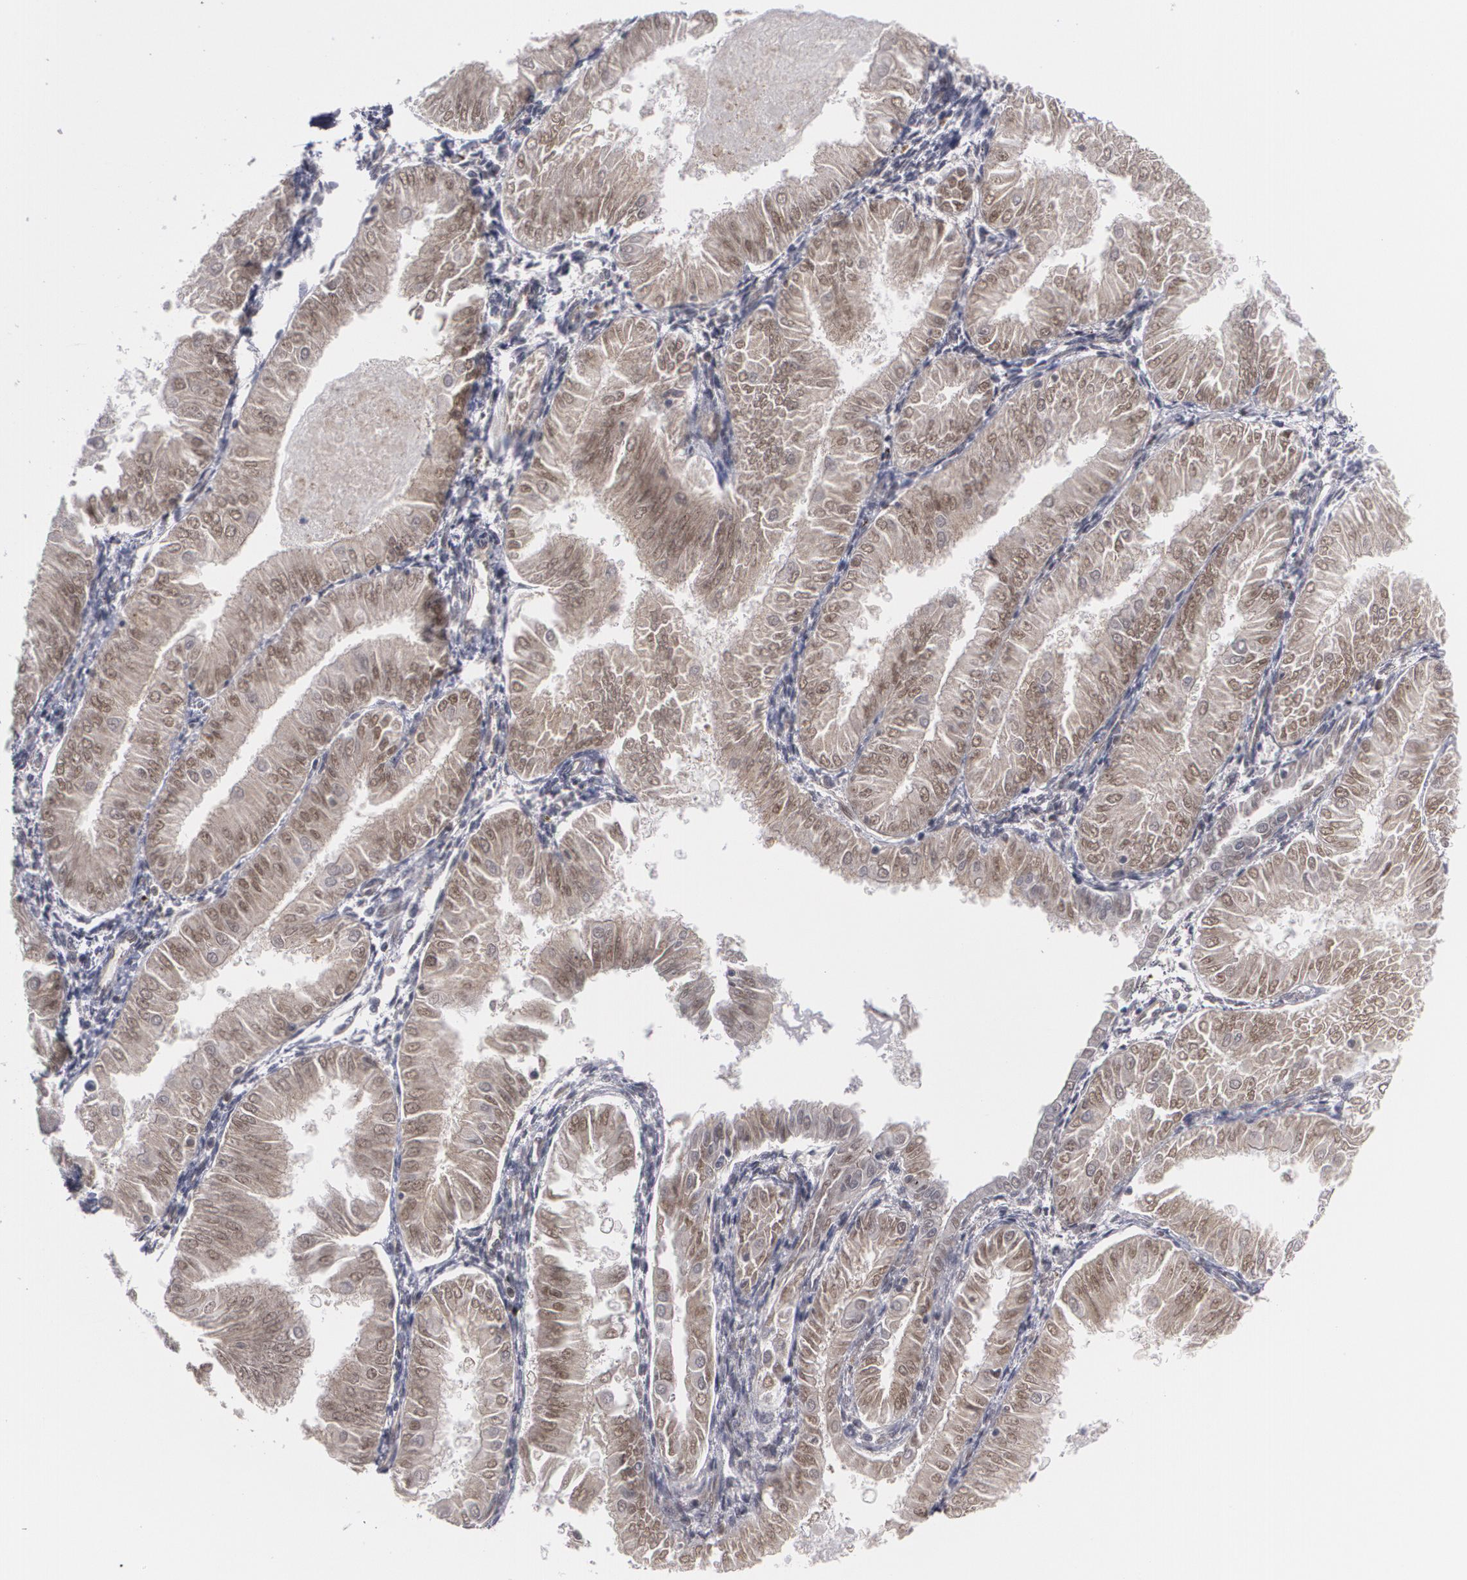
{"staining": {"intensity": "moderate", "quantity": "25%-75%", "location": "nuclear"}, "tissue": "endometrial cancer", "cell_type": "Tumor cells", "image_type": "cancer", "snomed": [{"axis": "morphology", "description": "Adenocarcinoma, NOS"}, {"axis": "topography", "description": "Endometrium"}], "caption": "Endometrial cancer (adenocarcinoma) stained with immunohistochemistry exhibits moderate nuclear staining in about 25%-75% of tumor cells.", "gene": "INTS6", "patient": {"sex": "female", "age": 53}}